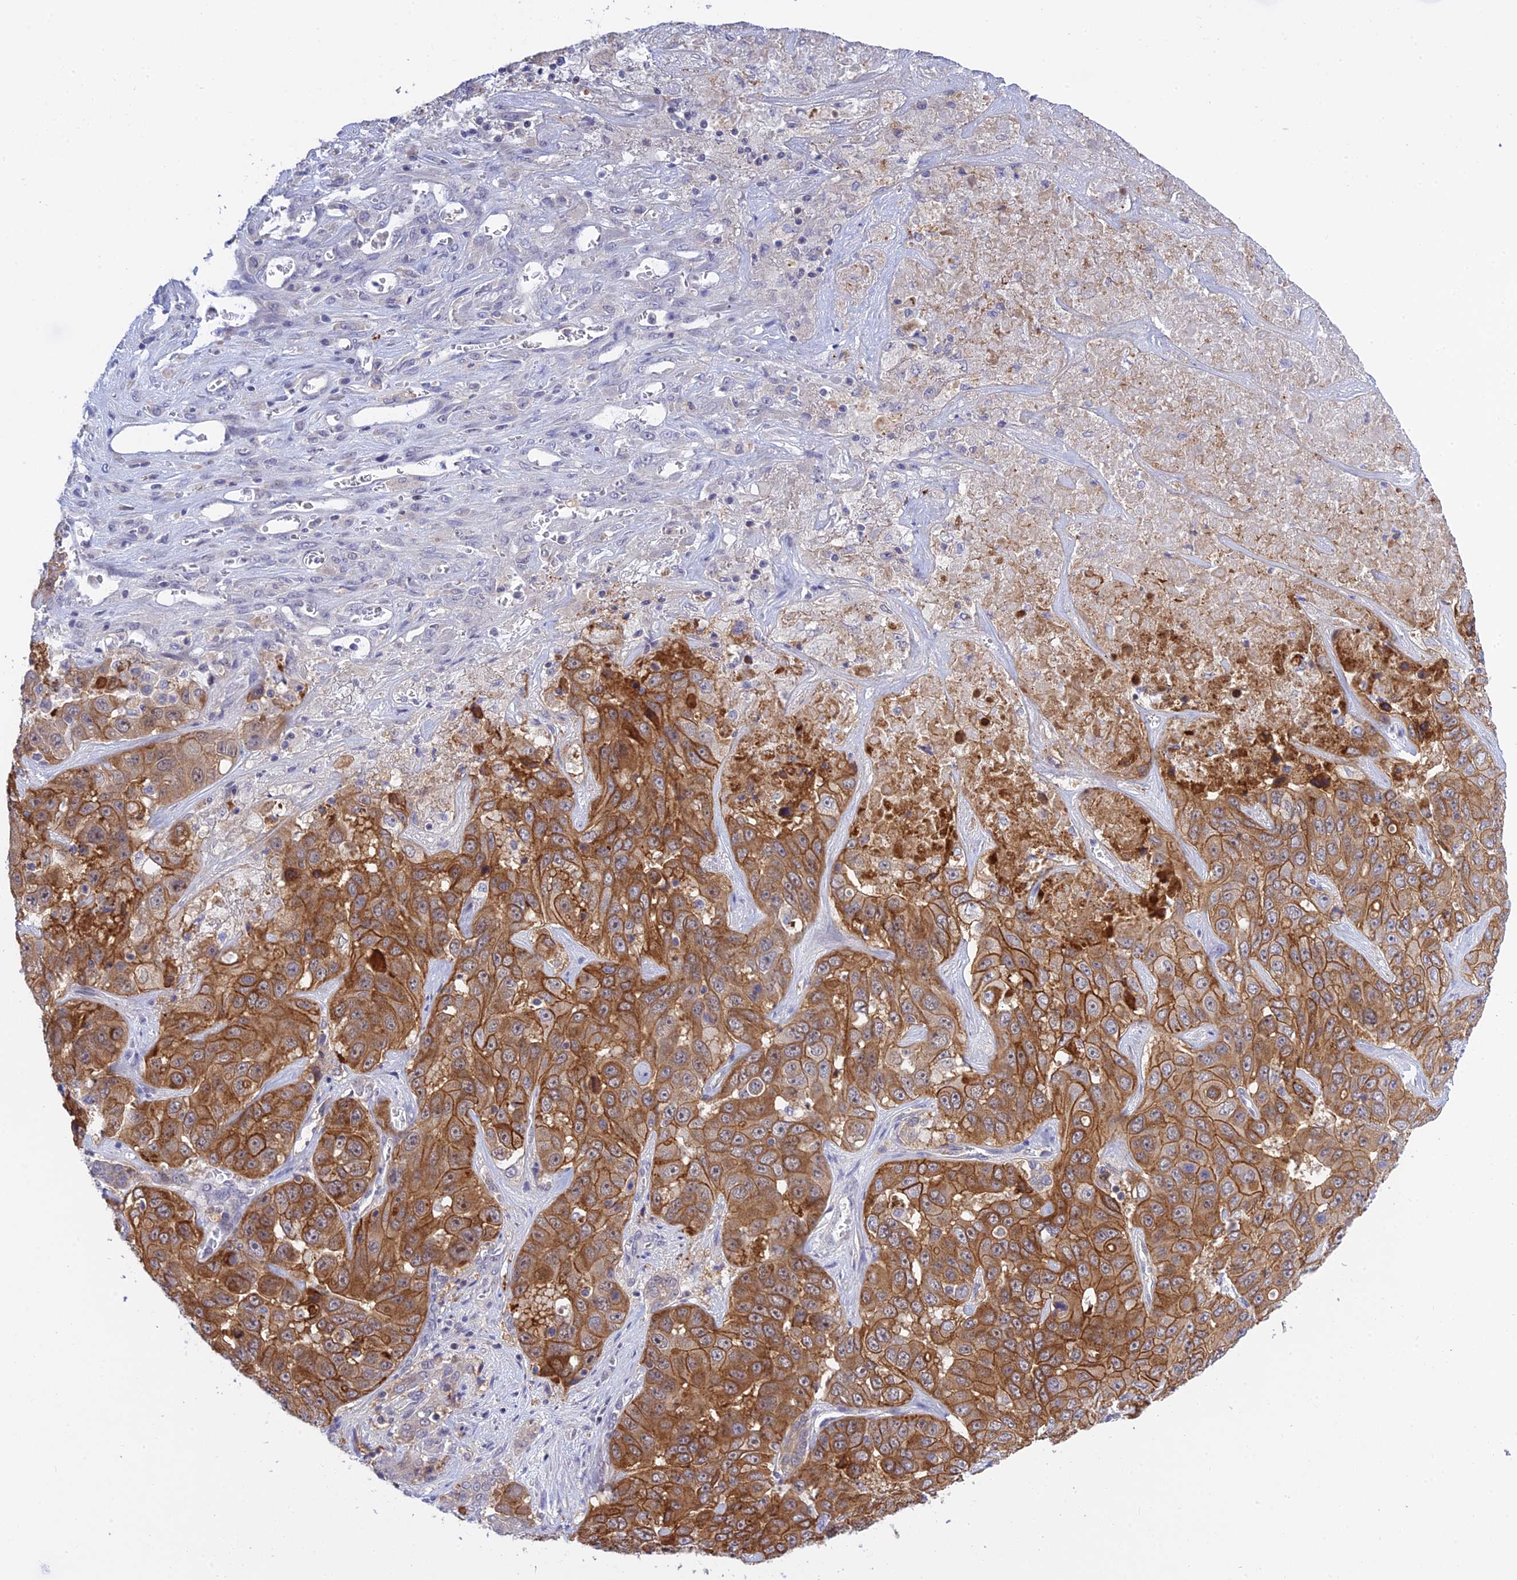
{"staining": {"intensity": "strong", "quantity": ">75%", "location": "cytoplasmic/membranous"}, "tissue": "liver cancer", "cell_type": "Tumor cells", "image_type": "cancer", "snomed": [{"axis": "morphology", "description": "Cholangiocarcinoma"}, {"axis": "topography", "description": "Liver"}], "caption": "IHC micrograph of neoplastic tissue: liver cholangiocarcinoma stained using IHC reveals high levels of strong protein expression localized specifically in the cytoplasmic/membranous of tumor cells, appearing as a cytoplasmic/membranous brown color.", "gene": "TCEA1", "patient": {"sex": "female", "age": 52}}